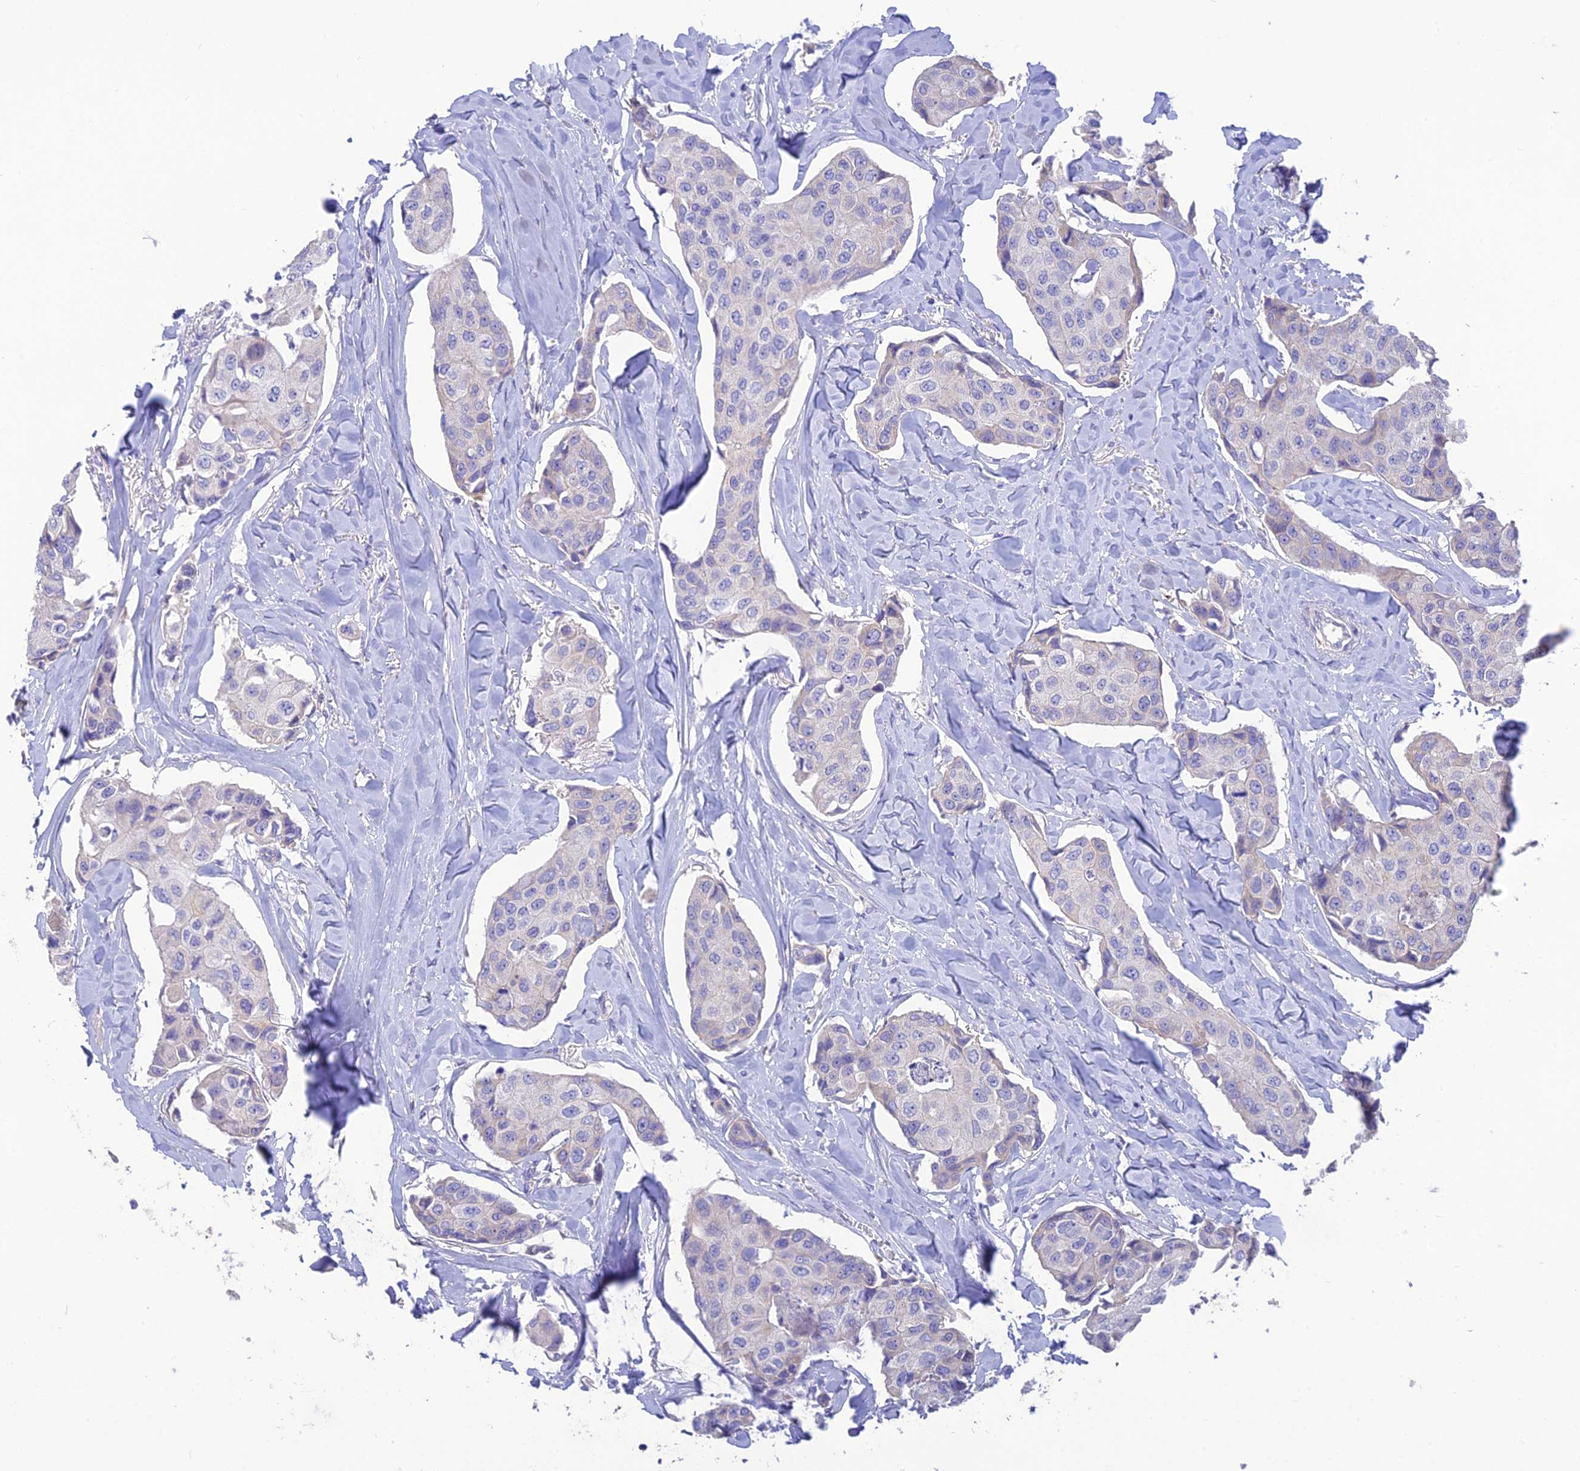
{"staining": {"intensity": "negative", "quantity": "none", "location": "none"}, "tissue": "breast cancer", "cell_type": "Tumor cells", "image_type": "cancer", "snomed": [{"axis": "morphology", "description": "Duct carcinoma"}, {"axis": "topography", "description": "Breast"}], "caption": "IHC of intraductal carcinoma (breast) demonstrates no positivity in tumor cells. The staining was performed using DAB to visualize the protein expression in brown, while the nuclei were stained in blue with hematoxylin (Magnification: 20x).", "gene": "HSD17B2", "patient": {"sex": "female", "age": 80}}